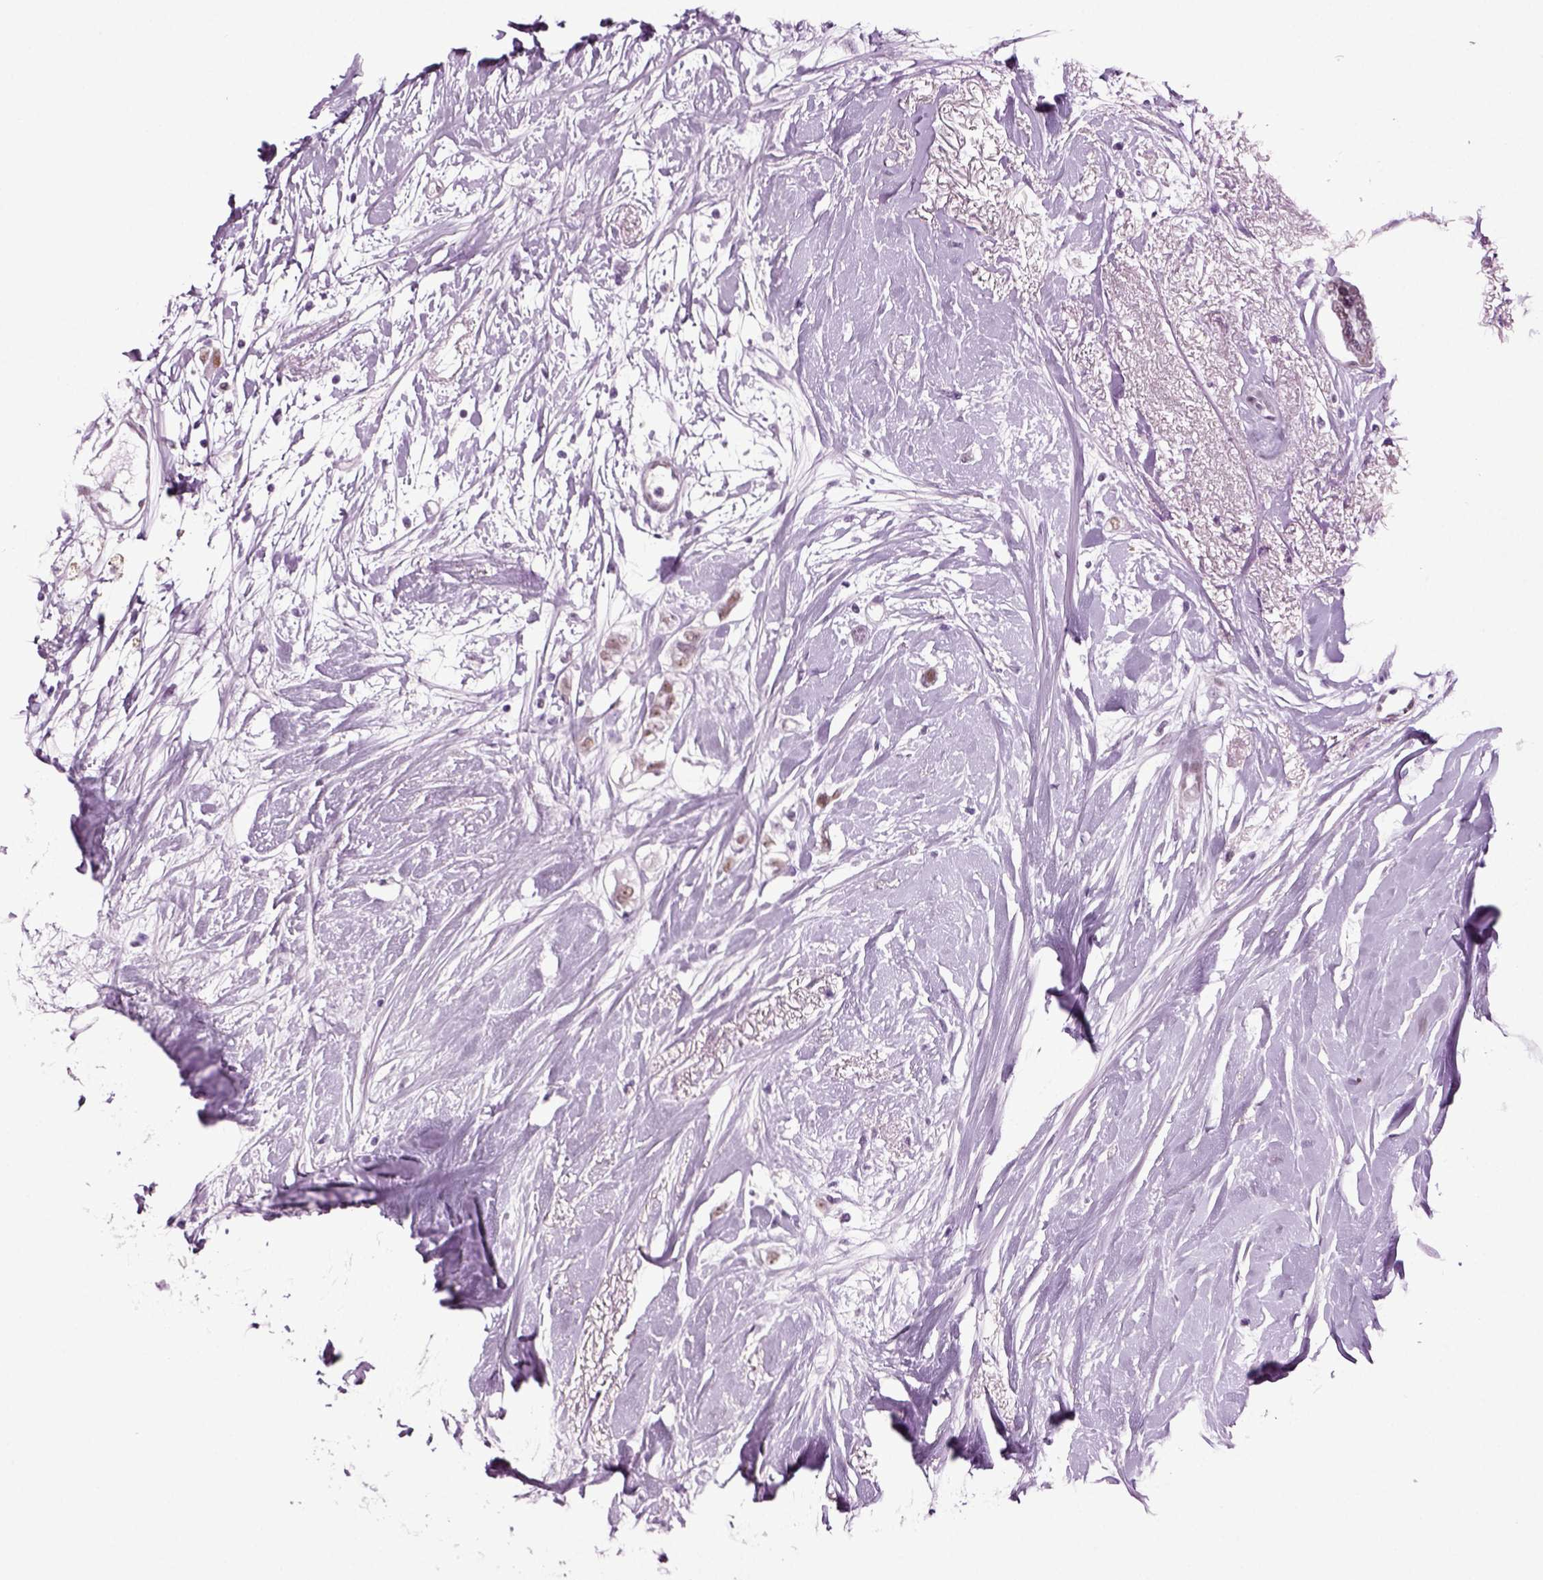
{"staining": {"intensity": "moderate", "quantity": "25%-75%", "location": "nuclear"}, "tissue": "breast cancer", "cell_type": "Tumor cells", "image_type": "cancer", "snomed": [{"axis": "morphology", "description": "Duct carcinoma"}, {"axis": "topography", "description": "Breast"}], "caption": "Tumor cells reveal medium levels of moderate nuclear staining in approximately 25%-75% of cells in human breast cancer (intraductal carcinoma). The staining was performed using DAB (3,3'-diaminobenzidine) to visualize the protein expression in brown, while the nuclei were stained in blue with hematoxylin (Magnification: 20x).", "gene": "RFX3", "patient": {"sex": "female", "age": 40}}